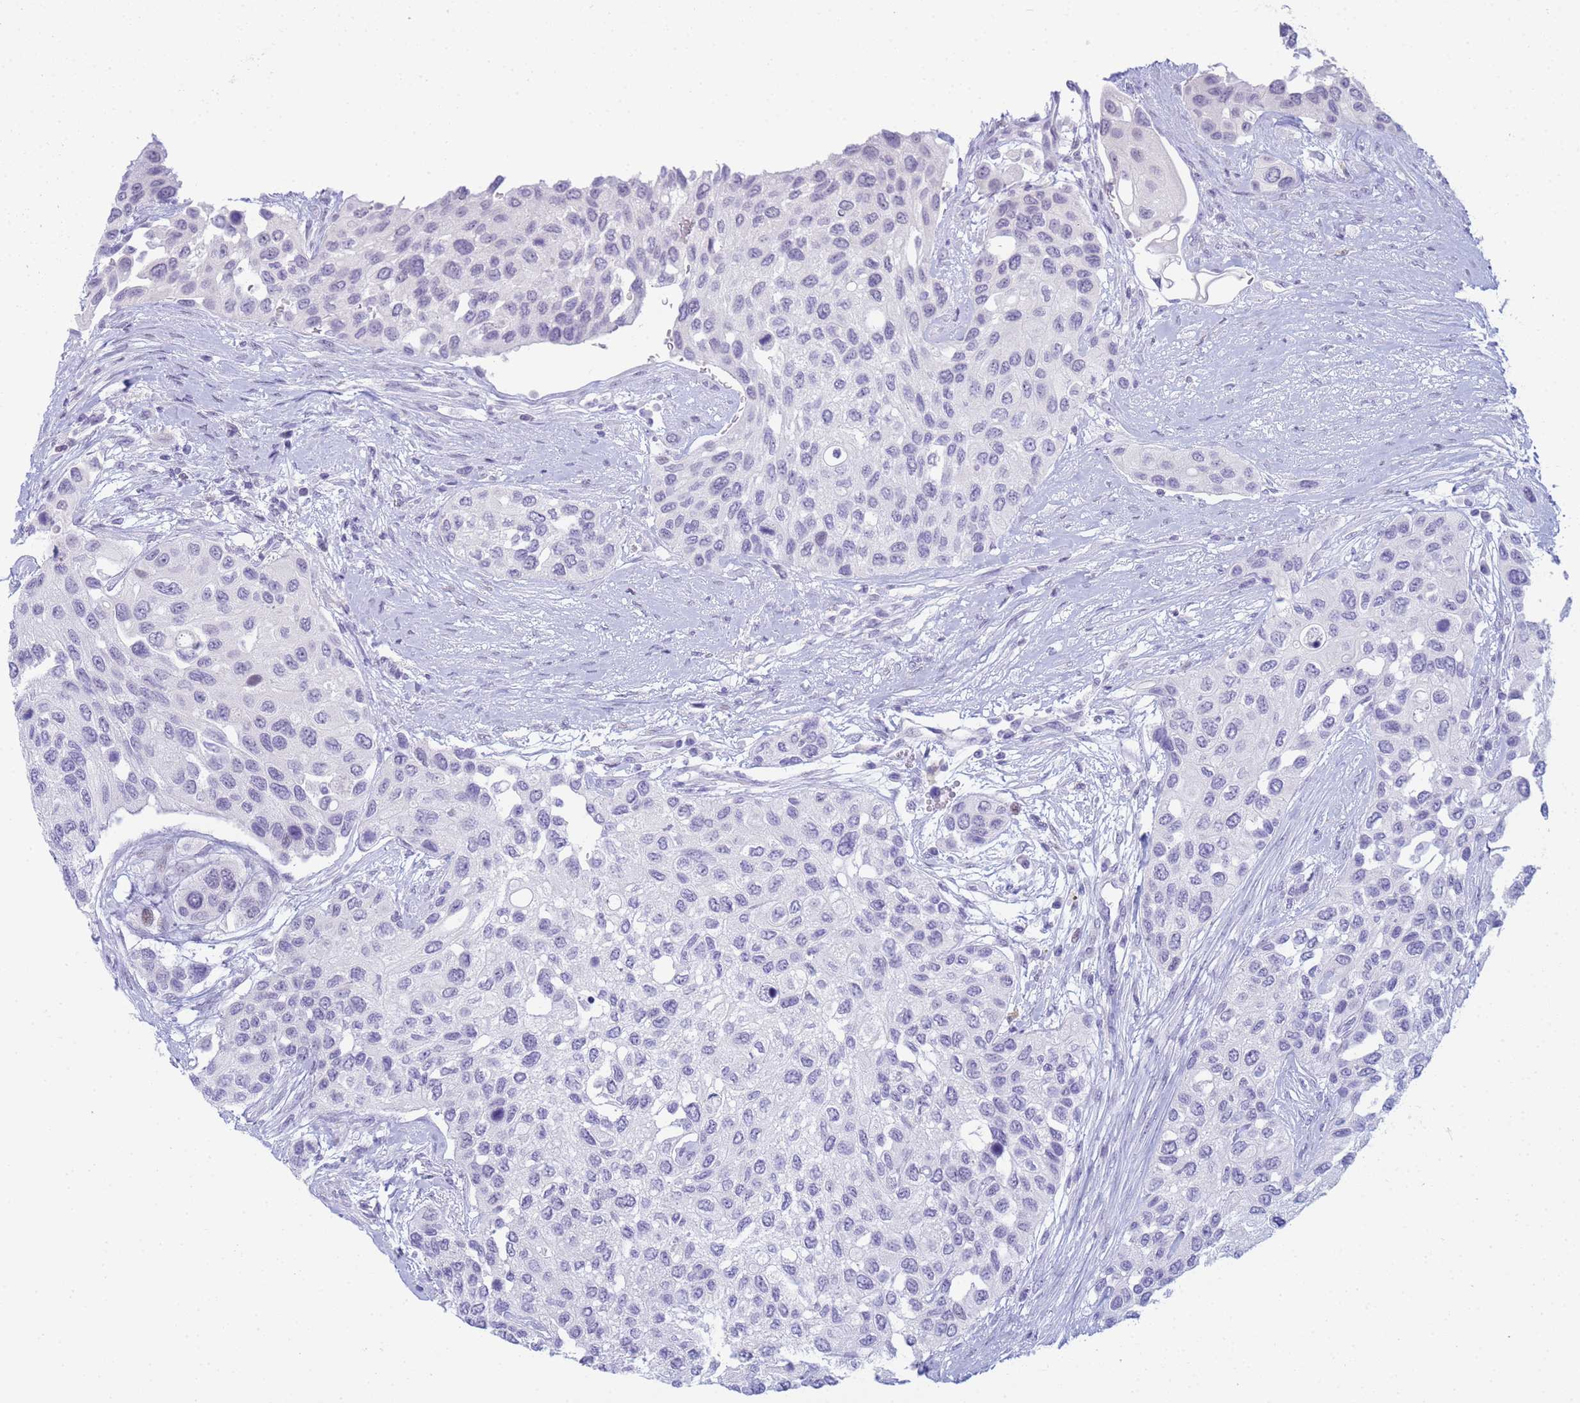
{"staining": {"intensity": "negative", "quantity": "none", "location": "none"}, "tissue": "urothelial cancer", "cell_type": "Tumor cells", "image_type": "cancer", "snomed": [{"axis": "morphology", "description": "Normal tissue, NOS"}, {"axis": "morphology", "description": "Urothelial carcinoma, High grade"}, {"axis": "topography", "description": "Vascular tissue"}, {"axis": "topography", "description": "Urinary bladder"}], "caption": "Immunohistochemistry (IHC) micrograph of neoplastic tissue: high-grade urothelial carcinoma stained with DAB demonstrates no significant protein expression in tumor cells.", "gene": "SNX20", "patient": {"sex": "female", "age": 56}}